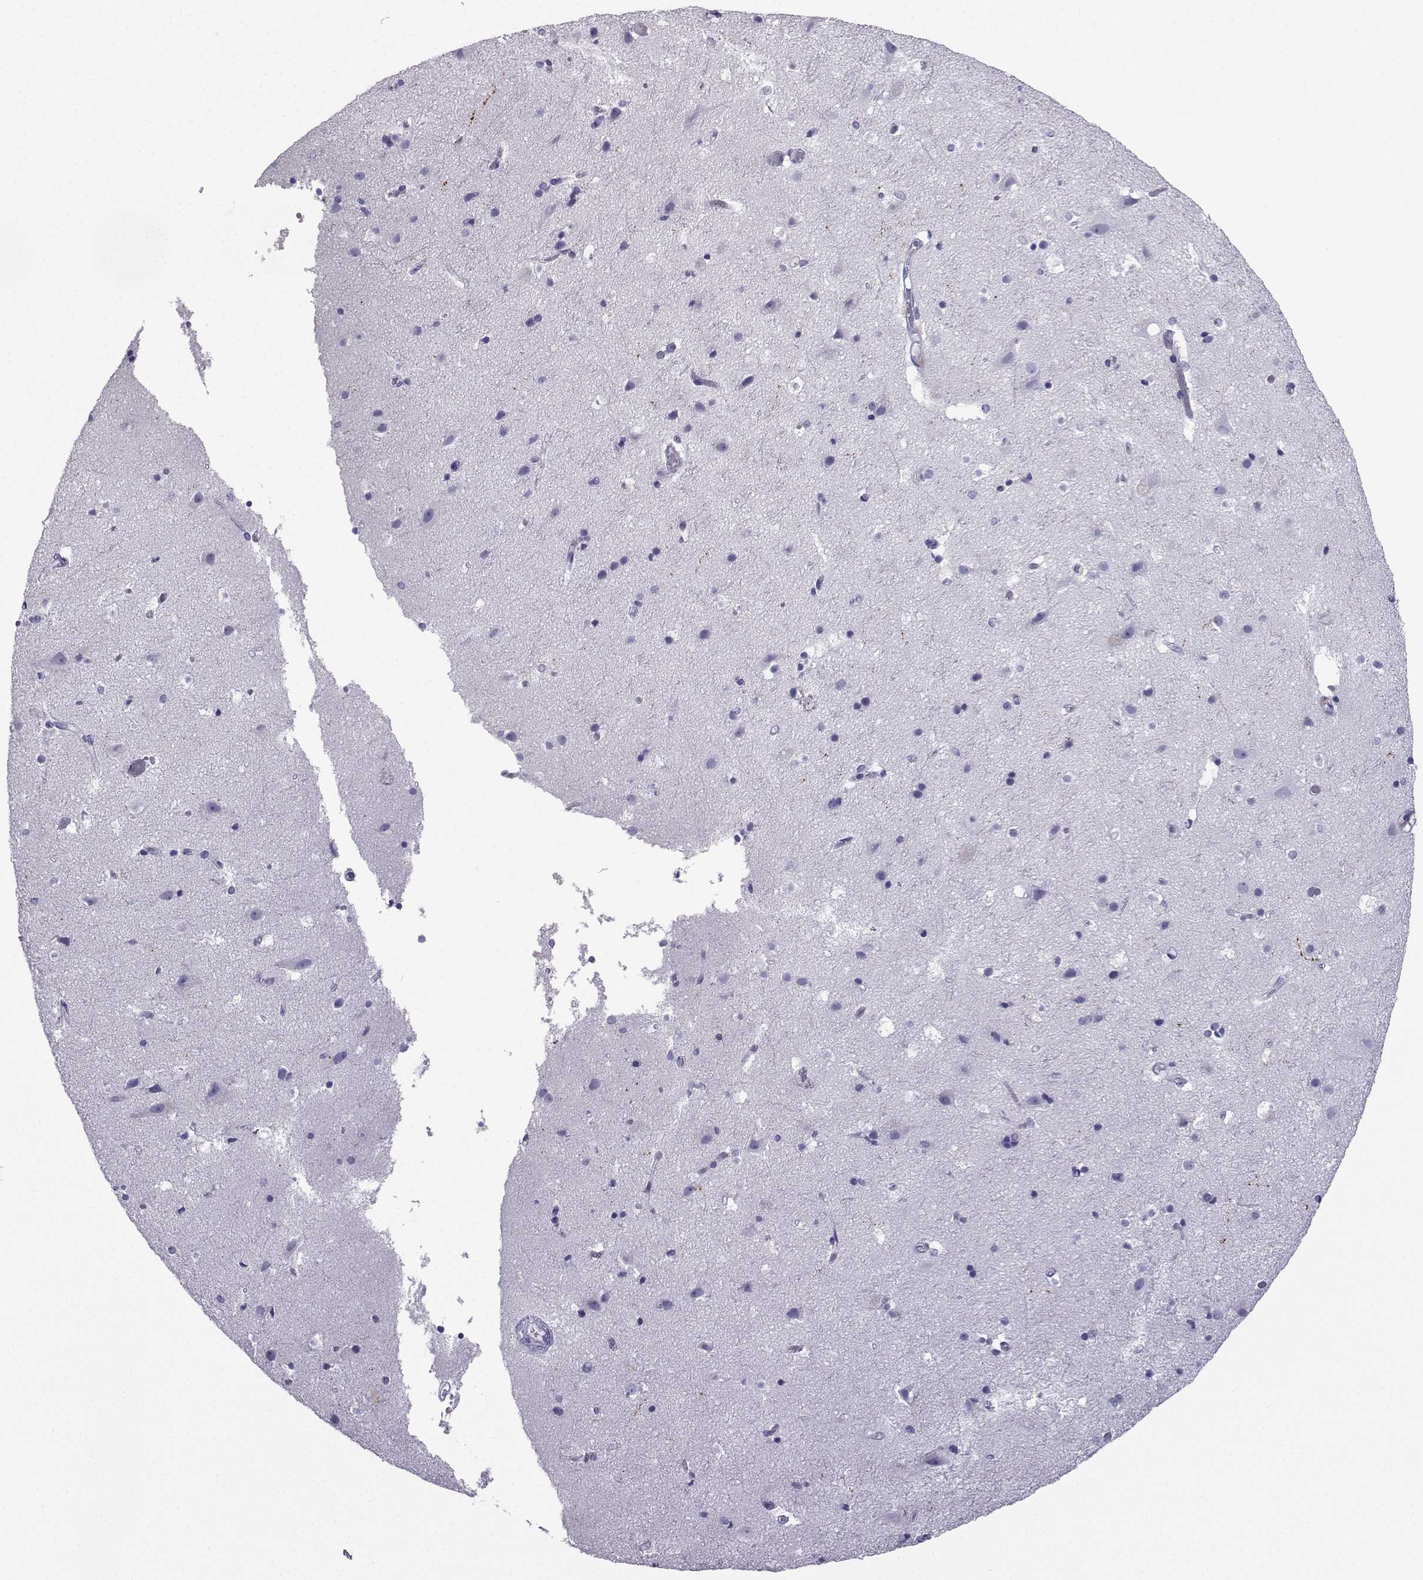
{"staining": {"intensity": "negative", "quantity": "none", "location": "none"}, "tissue": "cerebral cortex", "cell_type": "Endothelial cells", "image_type": "normal", "snomed": [{"axis": "morphology", "description": "Normal tissue, NOS"}, {"axis": "topography", "description": "Cerebral cortex"}], "caption": "This histopathology image is of benign cerebral cortex stained with immunohistochemistry to label a protein in brown with the nuclei are counter-stained blue. There is no expression in endothelial cells.", "gene": "SLC18A2", "patient": {"sex": "female", "age": 52}}